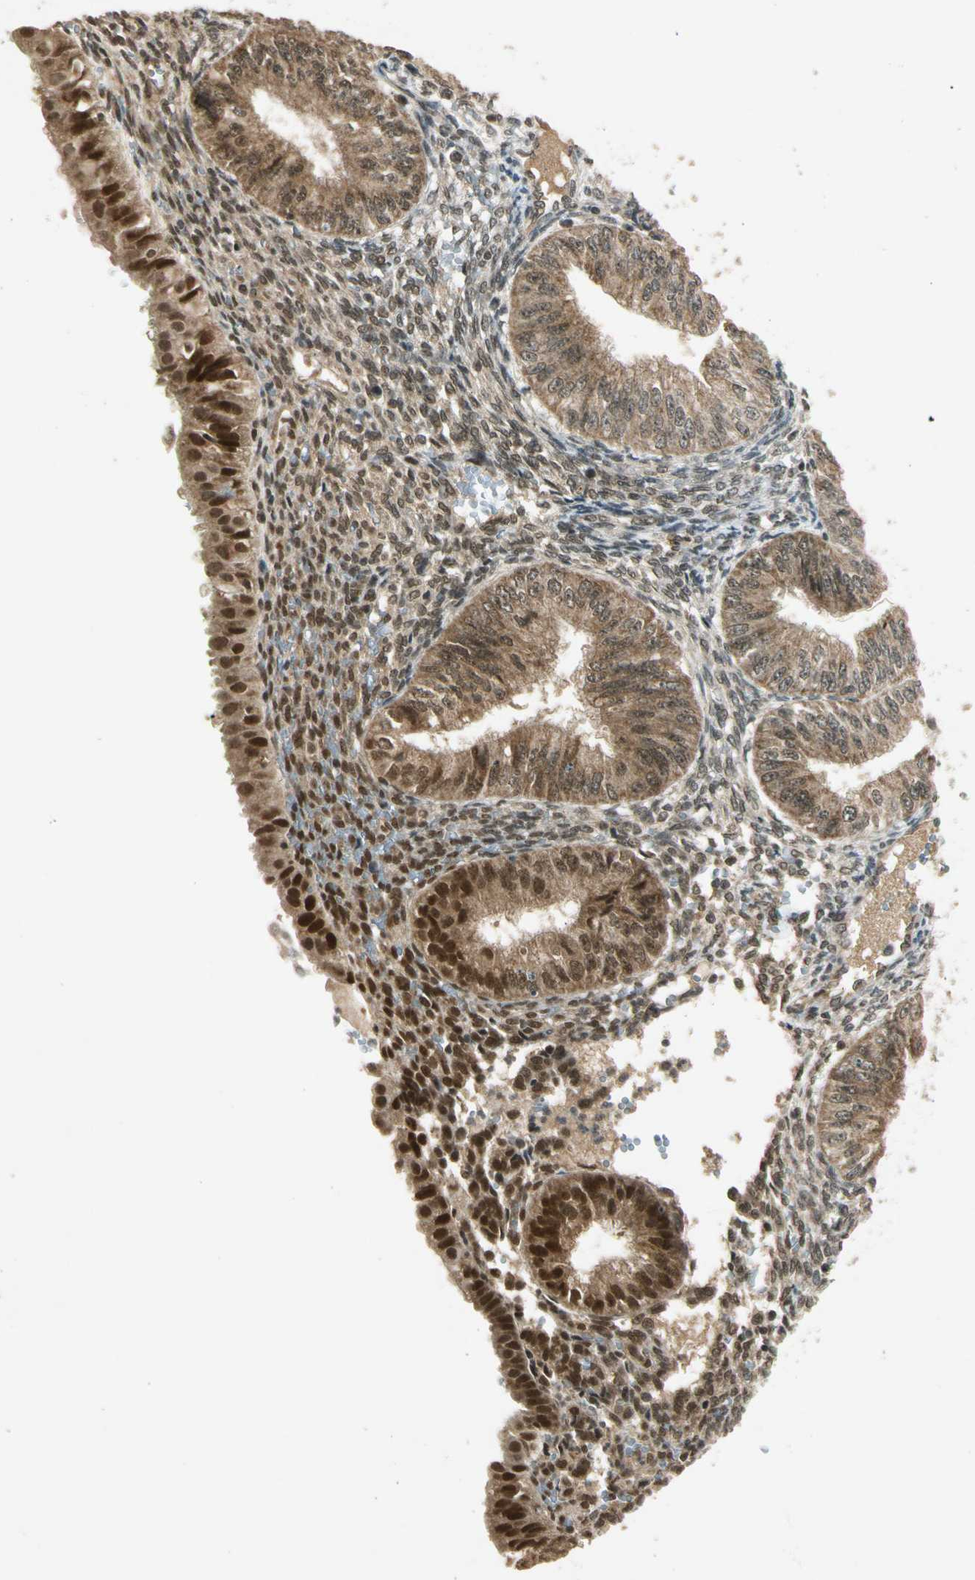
{"staining": {"intensity": "moderate", "quantity": ">75%", "location": "cytoplasmic/membranous,nuclear"}, "tissue": "endometrial cancer", "cell_type": "Tumor cells", "image_type": "cancer", "snomed": [{"axis": "morphology", "description": "Normal tissue, NOS"}, {"axis": "morphology", "description": "Adenocarcinoma, NOS"}, {"axis": "topography", "description": "Endometrium"}], "caption": "IHC staining of endometrial adenocarcinoma, which exhibits medium levels of moderate cytoplasmic/membranous and nuclear positivity in approximately >75% of tumor cells indicating moderate cytoplasmic/membranous and nuclear protein positivity. The staining was performed using DAB (3,3'-diaminobenzidine) (brown) for protein detection and nuclei were counterstained in hematoxylin (blue).", "gene": "ZNF135", "patient": {"sex": "female", "age": 53}}